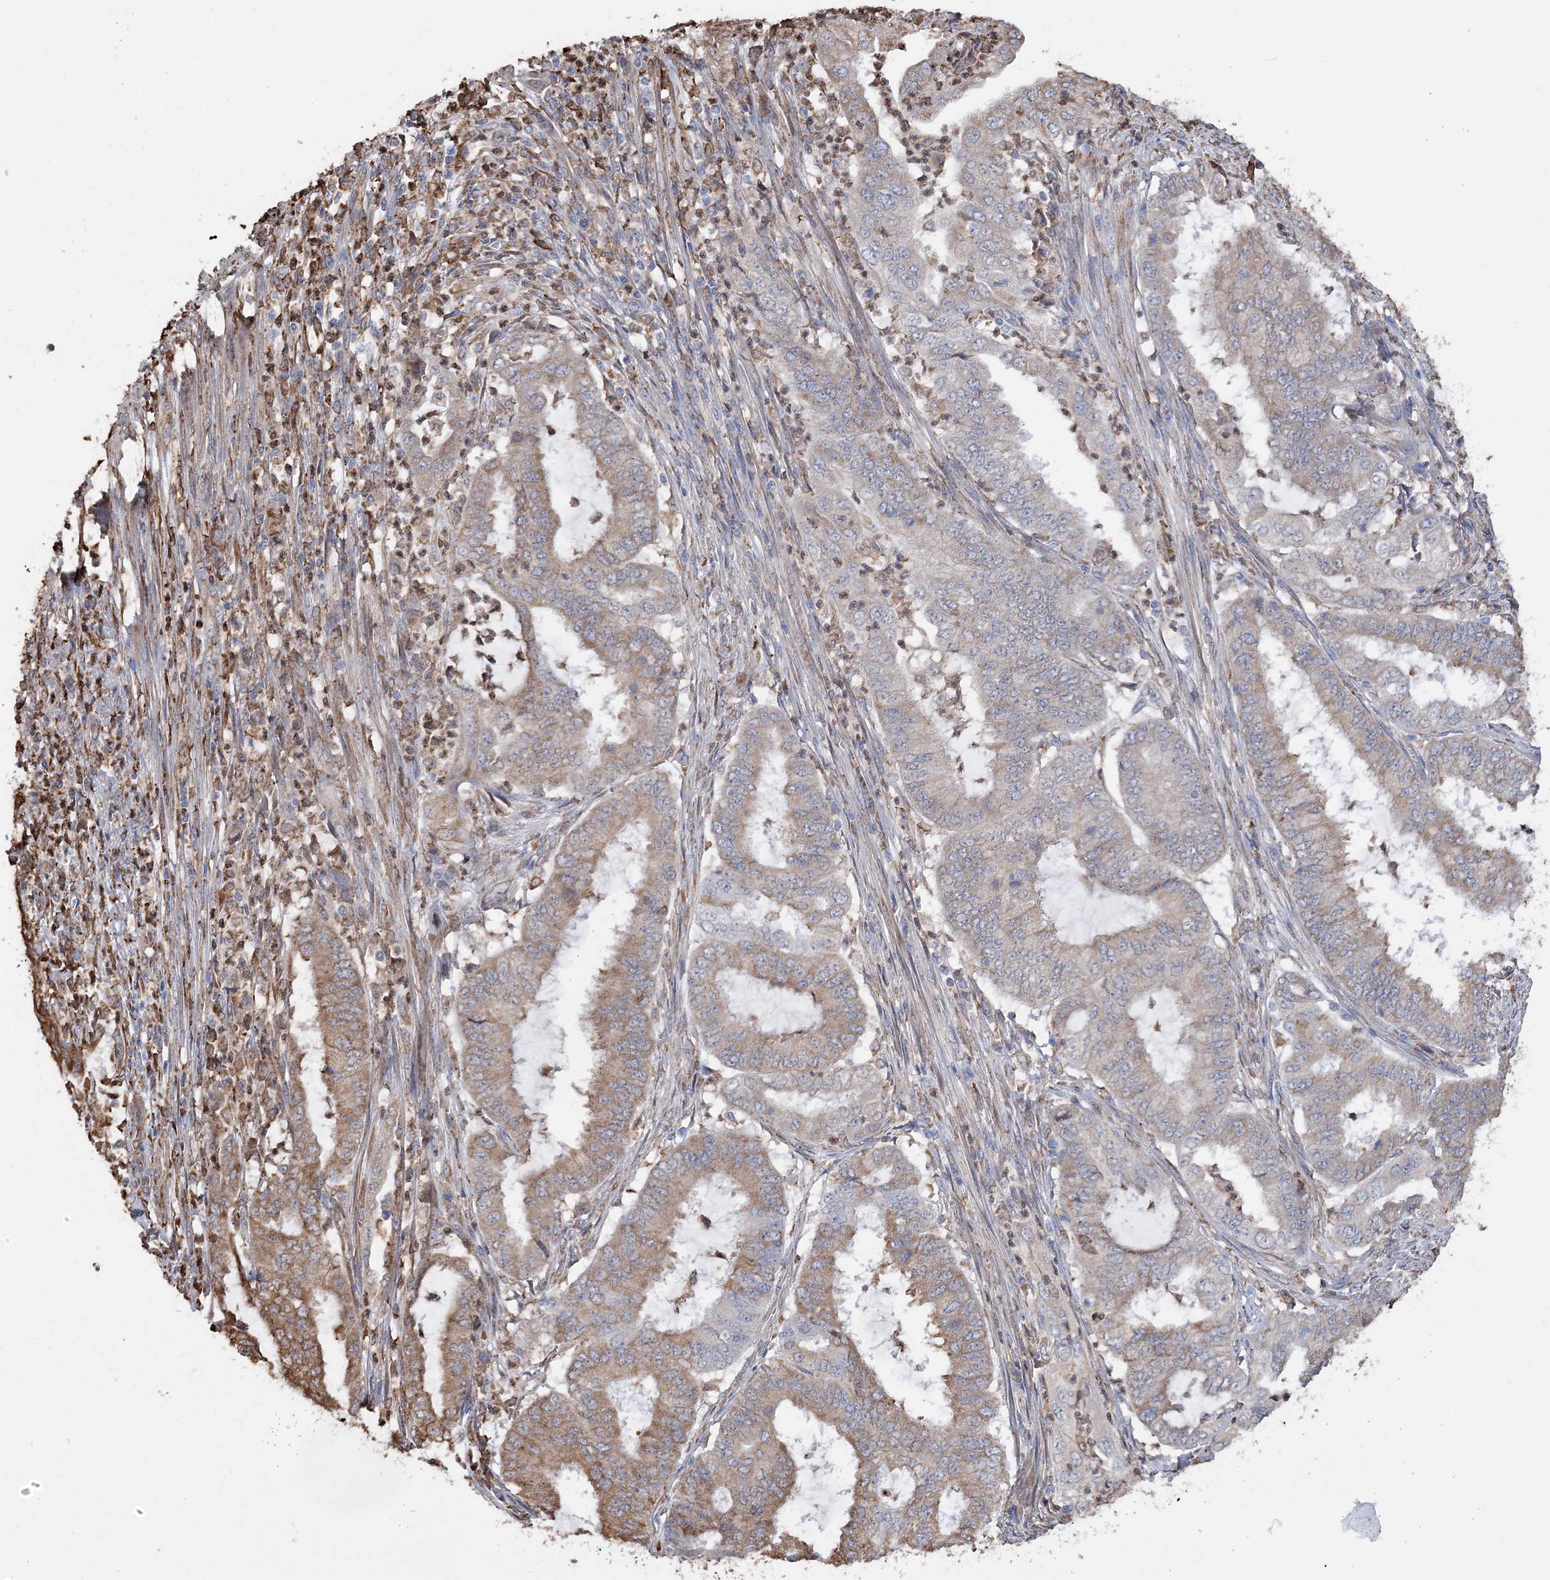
{"staining": {"intensity": "moderate", "quantity": "25%-75%", "location": "cytoplasmic/membranous"}, "tissue": "endometrial cancer", "cell_type": "Tumor cells", "image_type": "cancer", "snomed": [{"axis": "morphology", "description": "Adenocarcinoma, NOS"}, {"axis": "topography", "description": "Endometrium"}], "caption": "Approximately 25%-75% of tumor cells in adenocarcinoma (endometrial) exhibit moderate cytoplasmic/membranous protein expression as visualized by brown immunohistochemical staining.", "gene": "WDR12", "patient": {"sex": "female", "age": 51}}